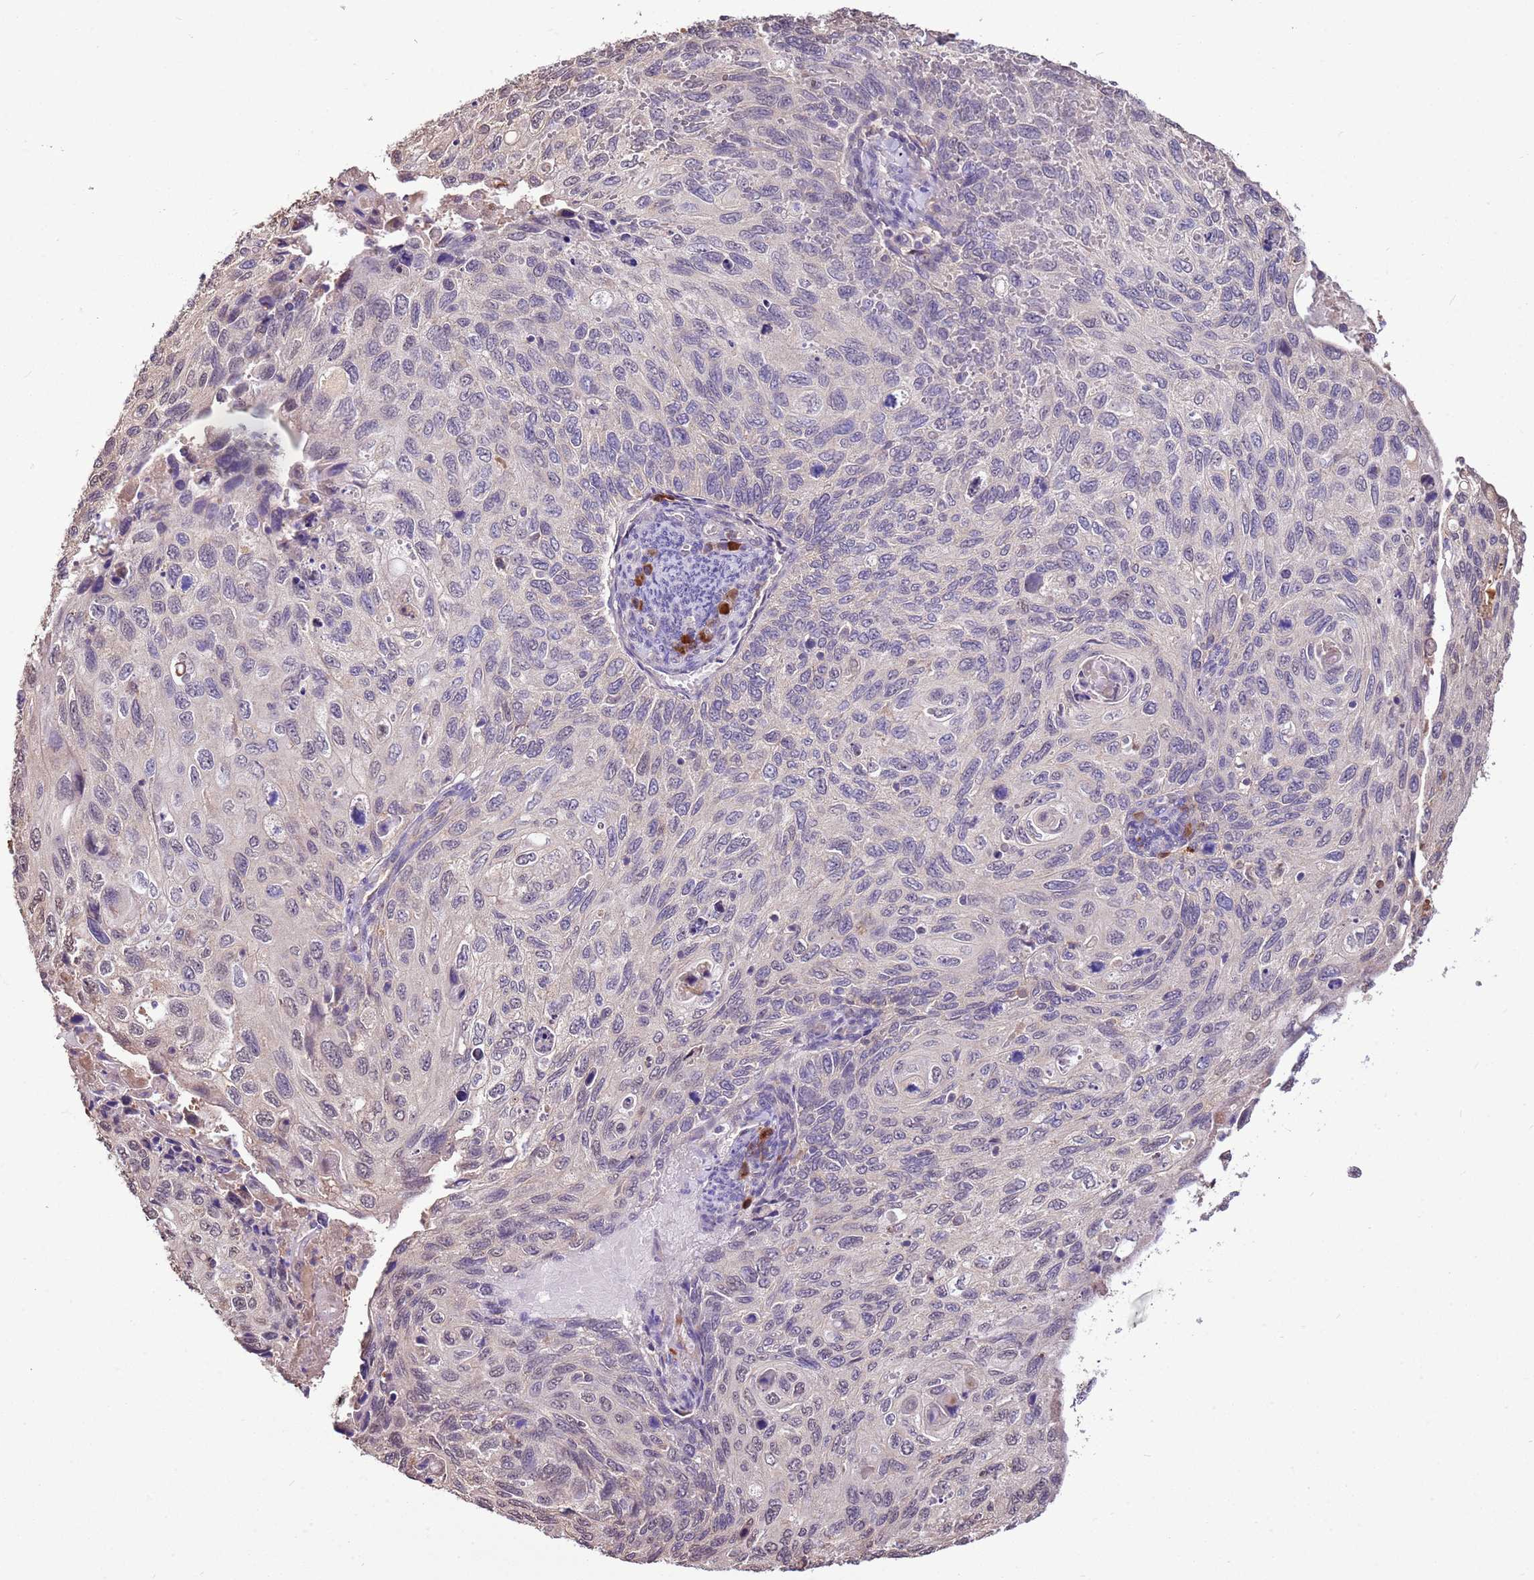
{"staining": {"intensity": "negative", "quantity": "none", "location": "none"}, "tissue": "cervical cancer", "cell_type": "Tumor cells", "image_type": "cancer", "snomed": [{"axis": "morphology", "description": "Squamous cell carcinoma, NOS"}, {"axis": "topography", "description": "Cervix"}], "caption": "Human squamous cell carcinoma (cervical) stained for a protein using immunohistochemistry displays no staining in tumor cells.", "gene": "BBS5", "patient": {"sex": "female", "age": 70}}